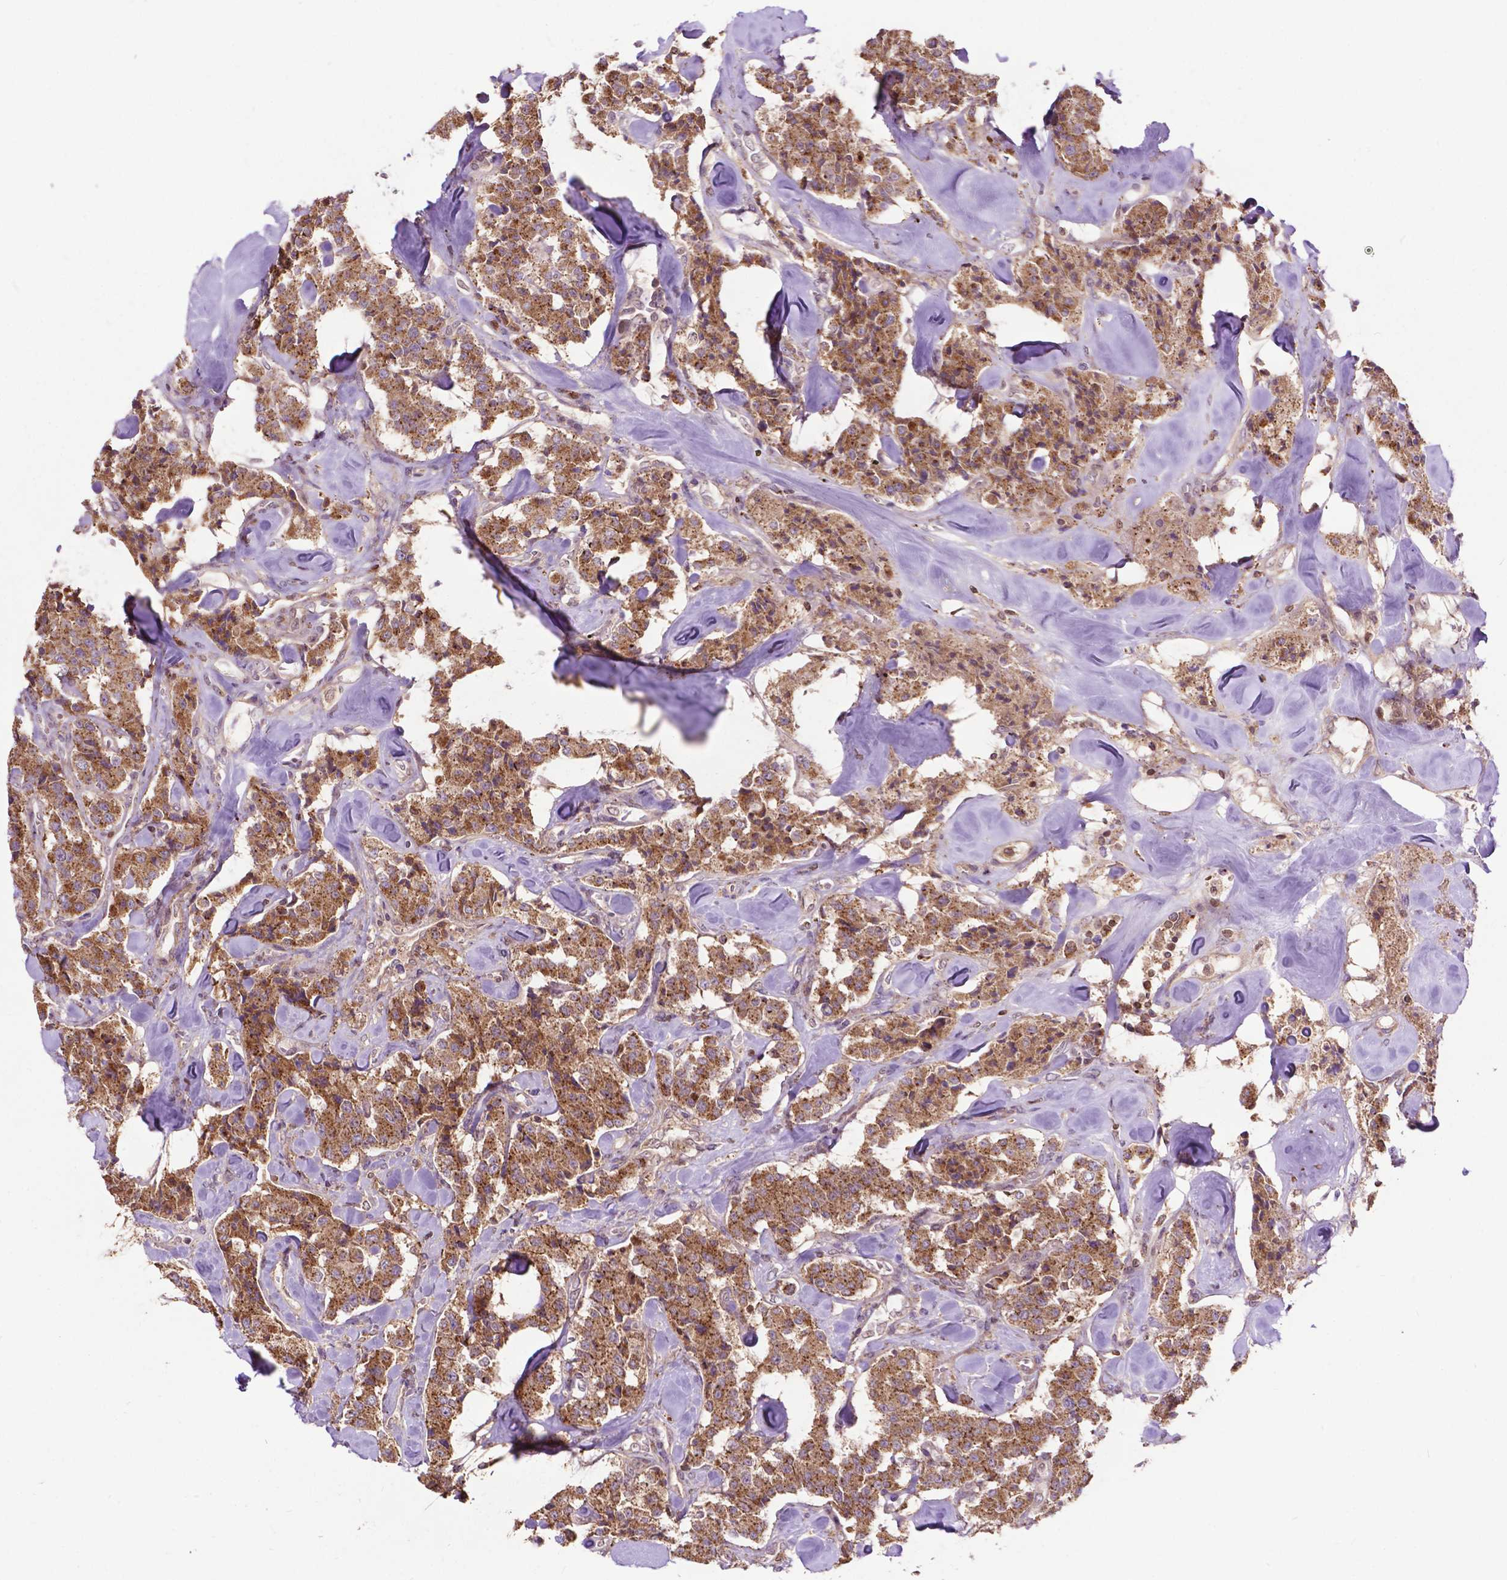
{"staining": {"intensity": "moderate", "quantity": ">75%", "location": "cytoplasmic/membranous"}, "tissue": "carcinoid", "cell_type": "Tumor cells", "image_type": "cancer", "snomed": [{"axis": "morphology", "description": "Carcinoid, malignant, NOS"}, {"axis": "topography", "description": "Pancreas"}], "caption": "This image demonstrates IHC staining of human carcinoid, with medium moderate cytoplasmic/membranous staining in approximately >75% of tumor cells.", "gene": "CHMP4A", "patient": {"sex": "male", "age": 41}}